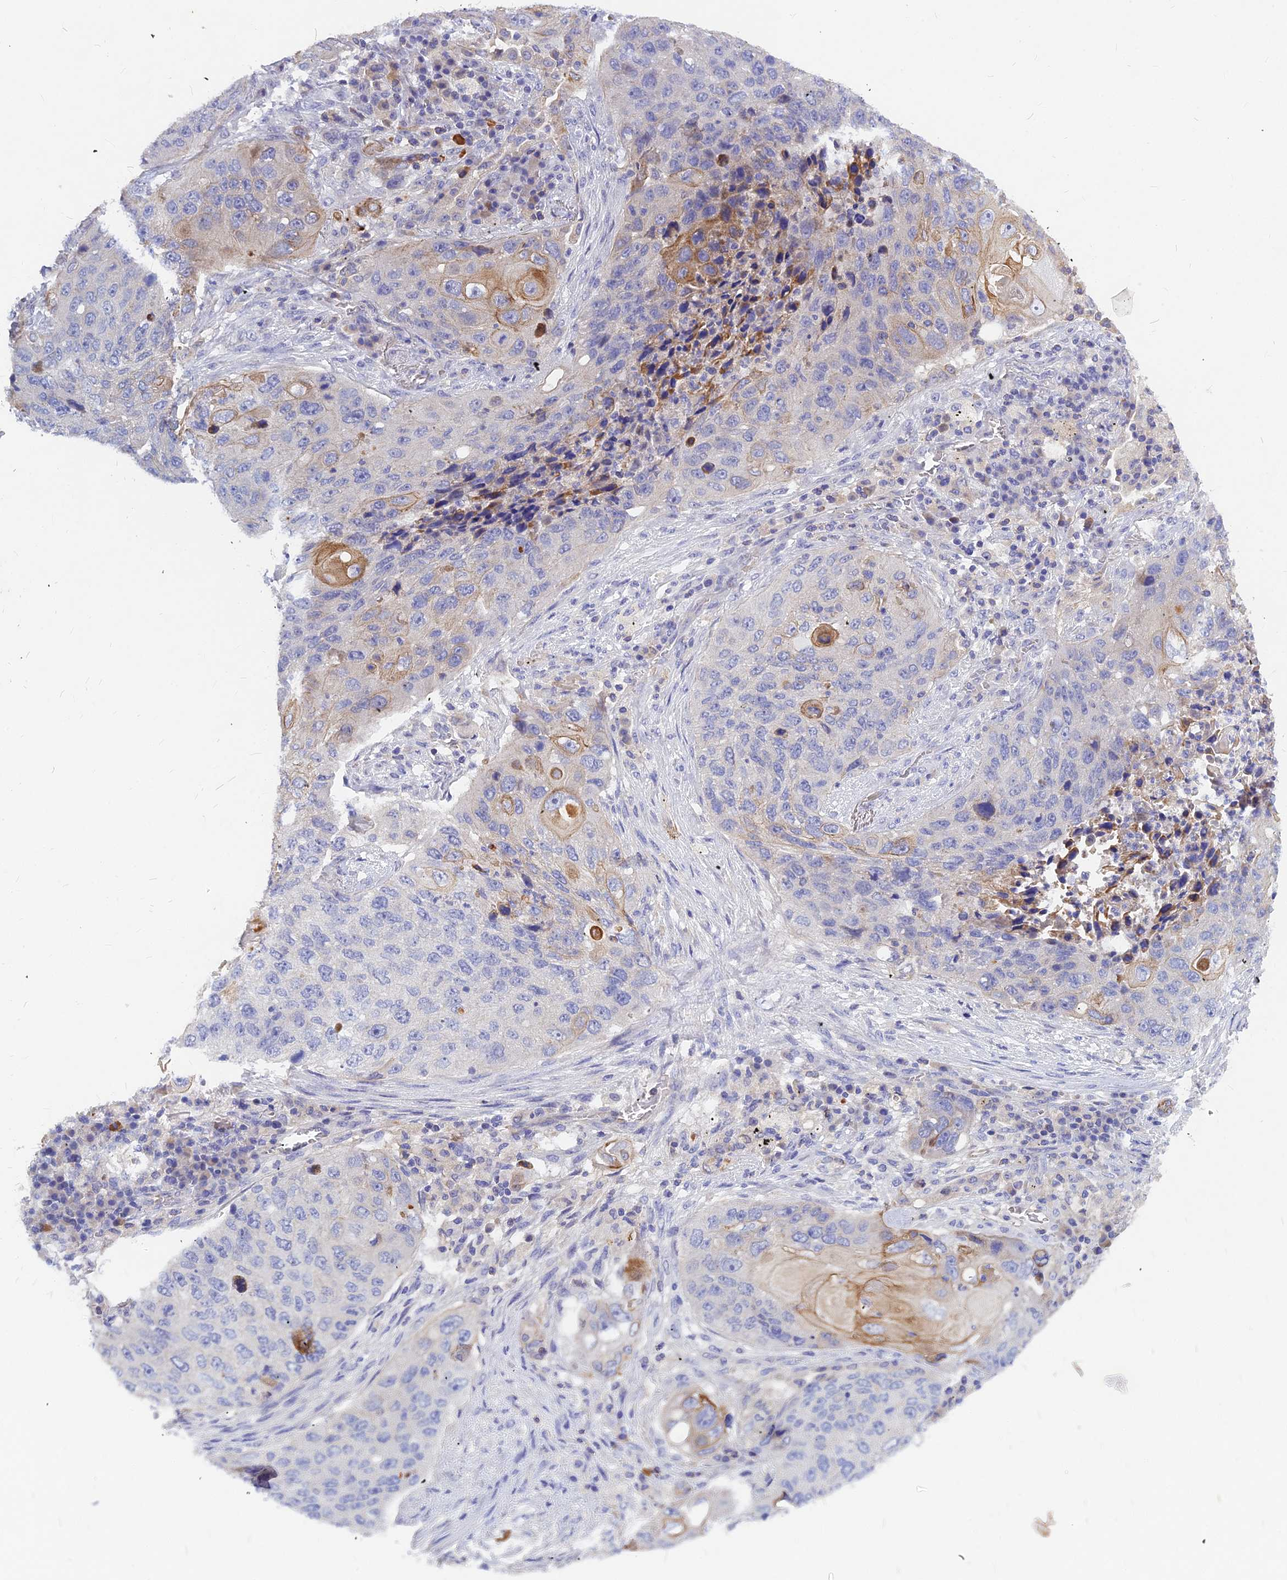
{"staining": {"intensity": "moderate", "quantity": "<25%", "location": "cytoplasmic/membranous"}, "tissue": "lung cancer", "cell_type": "Tumor cells", "image_type": "cancer", "snomed": [{"axis": "morphology", "description": "Squamous cell carcinoma, NOS"}, {"axis": "topography", "description": "Lung"}], "caption": "Immunohistochemical staining of human lung cancer (squamous cell carcinoma) demonstrates low levels of moderate cytoplasmic/membranous positivity in approximately <25% of tumor cells.", "gene": "DMRTA1", "patient": {"sex": "female", "age": 63}}